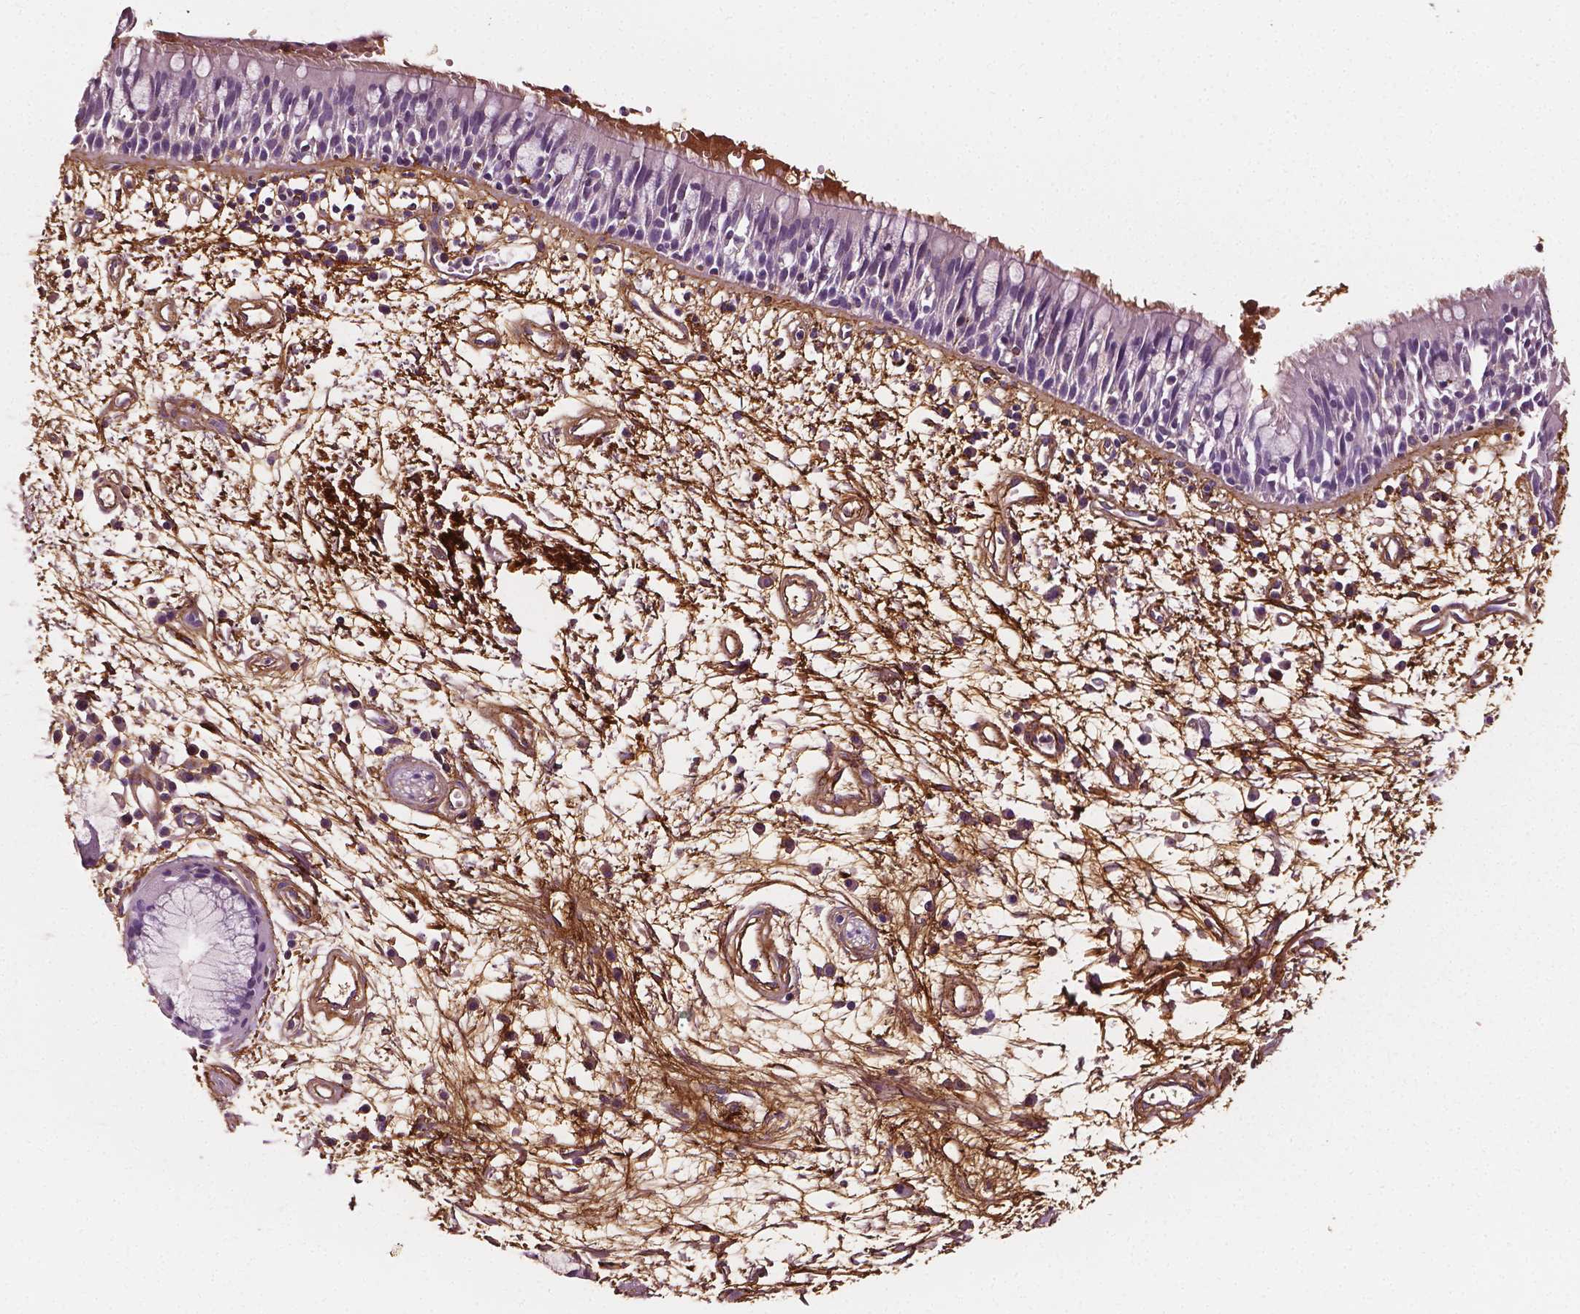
{"staining": {"intensity": "negative", "quantity": "none", "location": "none"}, "tissue": "bronchus", "cell_type": "Respiratory epithelial cells", "image_type": "normal", "snomed": [{"axis": "morphology", "description": "Normal tissue, NOS"}, {"axis": "morphology", "description": "Squamous cell carcinoma, NOS"}, {"axis": "topography", "description": "Cartilage tissue"}, {"axis": "topography", "description": "Bronchus"}, {"axis": "topography", "description": "Lung"}], "caption": "DAB immunohistochemical staining of unremarkable bronchus shows no significant expression in respiratory epithelial cells.", "gene": "FBLN1", "patient": {"sex": "male", "age": 66}}